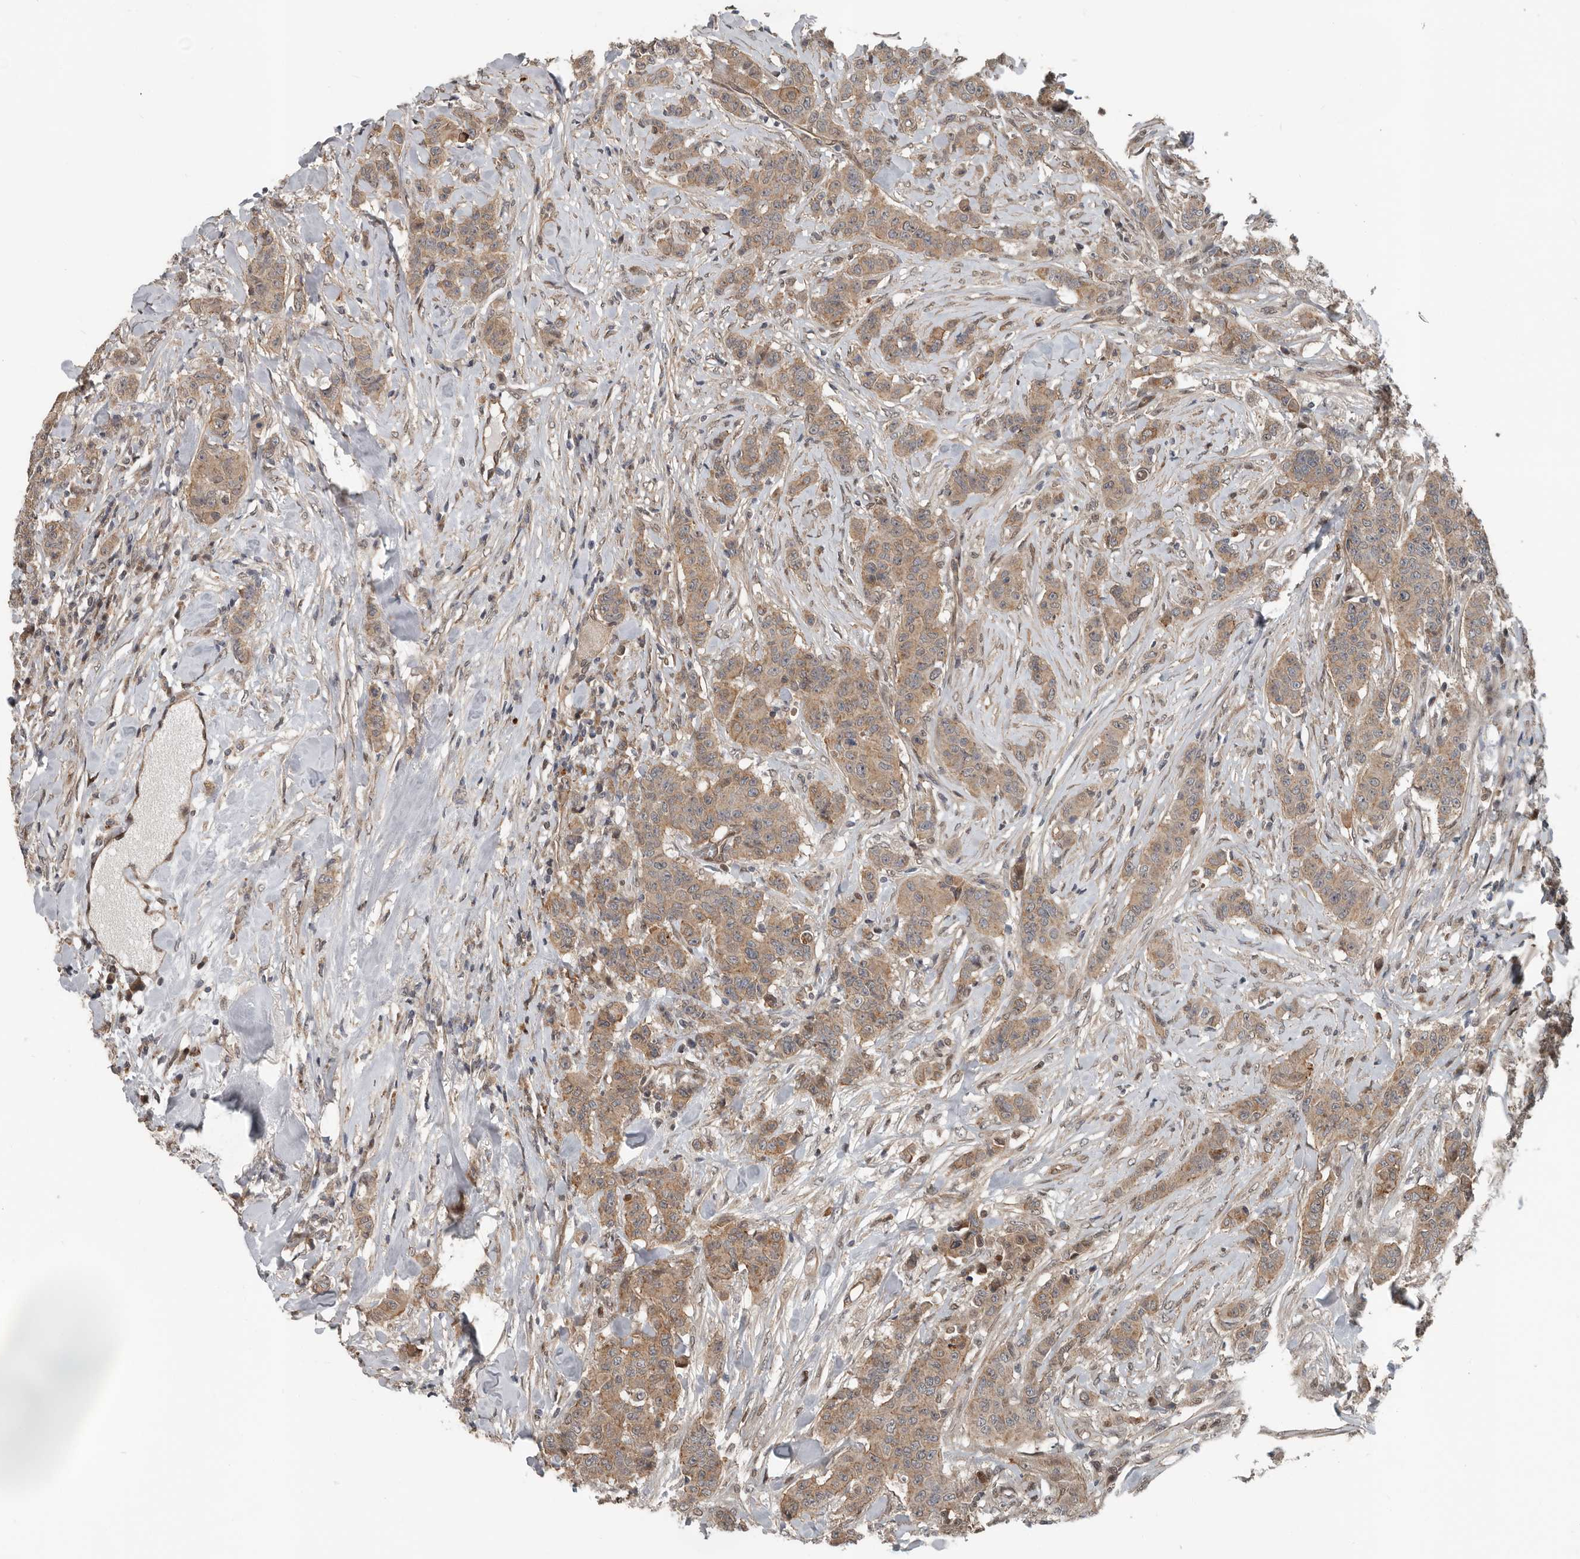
{"staining": {"intensity": "moderate", "quantity": ">75%", "location": "cytoplasmic/membranous"}, "tissue": "breast cancer", "cell_type": "Tumor cells", "image_type": "cancer", "snomed": [{"axis": "morphology", "description": "Duct carcinoma"}, {"axis": "topography", "description": "Breast"}], "caption": "The image shows immunohistochemical staining of invasive ductal carcinoma (breast). There is moderate cytoplasmic/membranous positivity is present in approximately >75% of tumor cells.", "gene": "YOD1", "patient": {"sex": "female", "age": 40}}